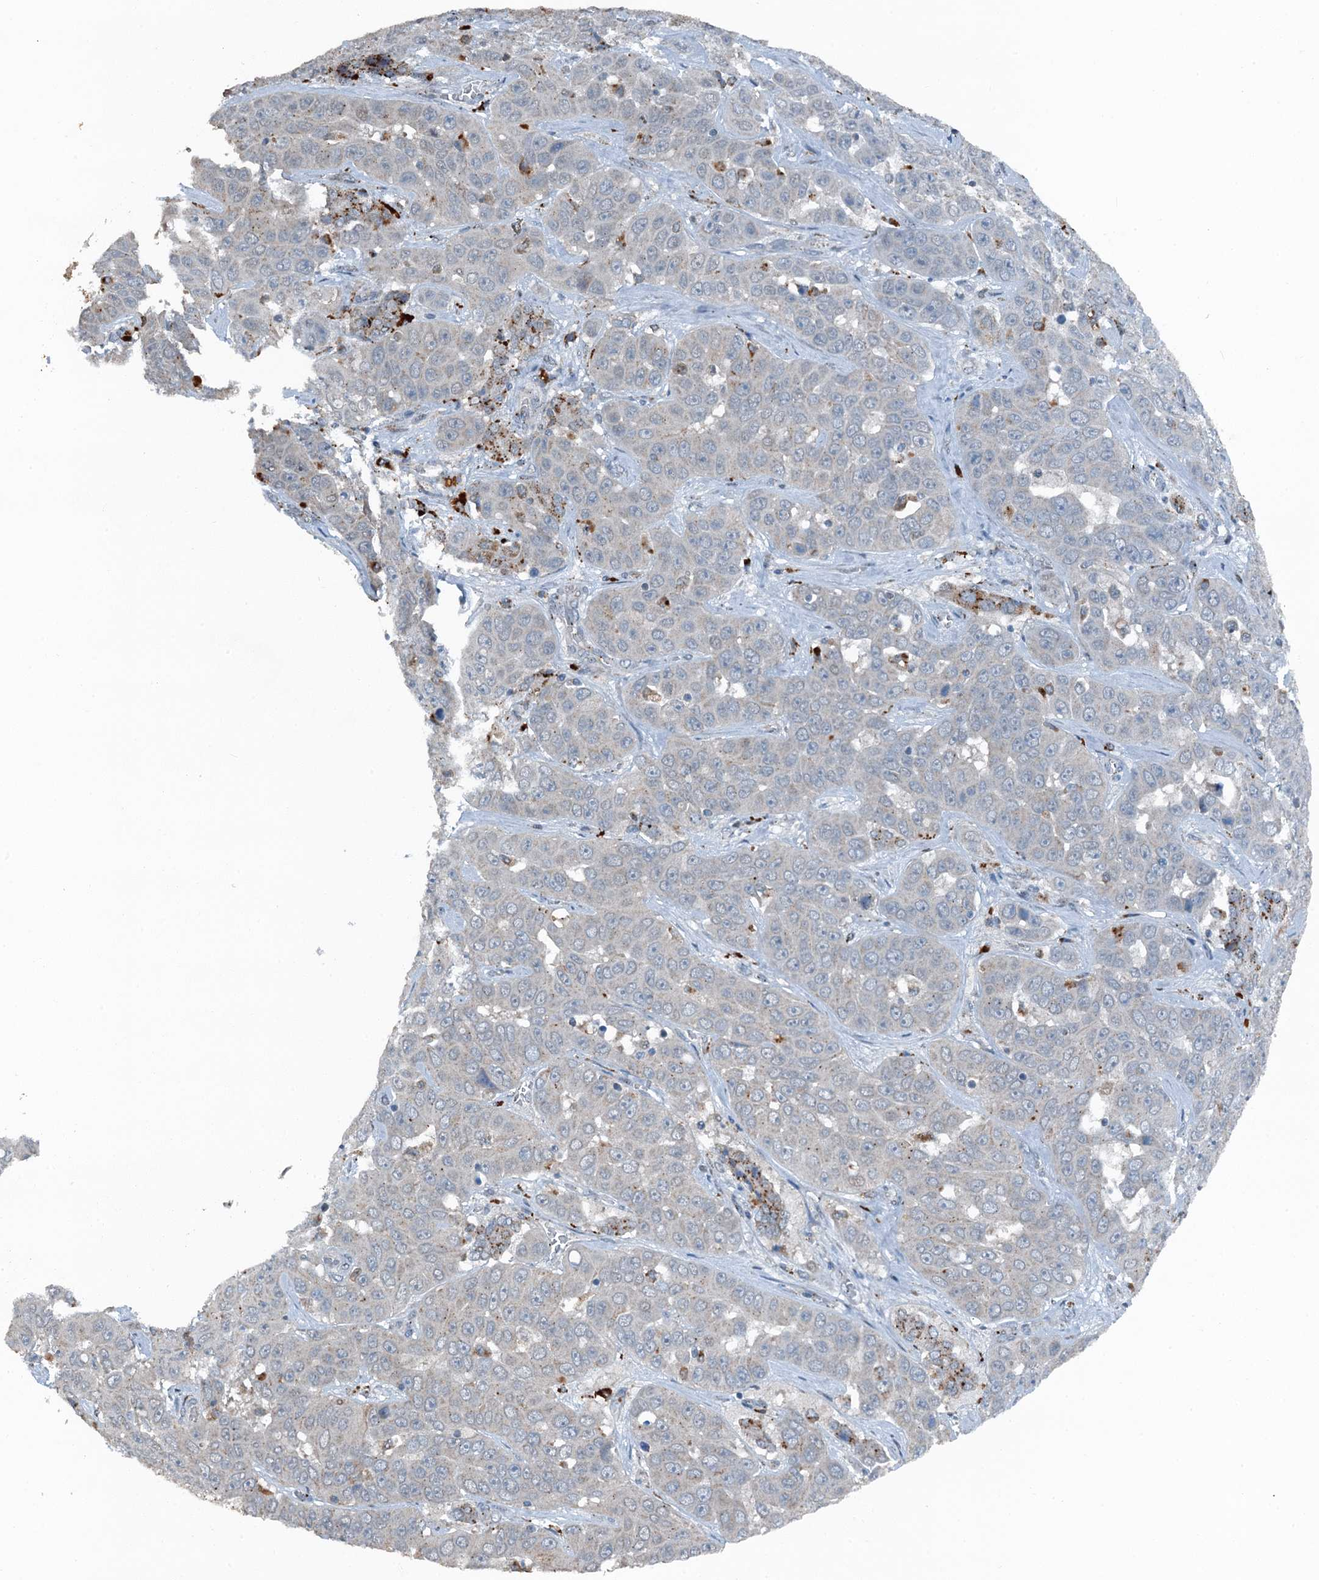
{"staining": {"intensity": "negative", "quantity": "none", "location": "none"}, "tissue": "liver cancer", "cell_type": "Tumor cells", "image_type": "cancer", "snomed": [{"axis": "morphology", "description": "Cholangiocarcinoma"}, {"axis": "topography", "description": "Liver"}], "caption": "Immunohistochemical staining of cholangiocarcinoma (liver) reveals no significant positivity in tumor cells.", "gene": "BMERB1", "patient": {"sex": "female", "age": 52}}